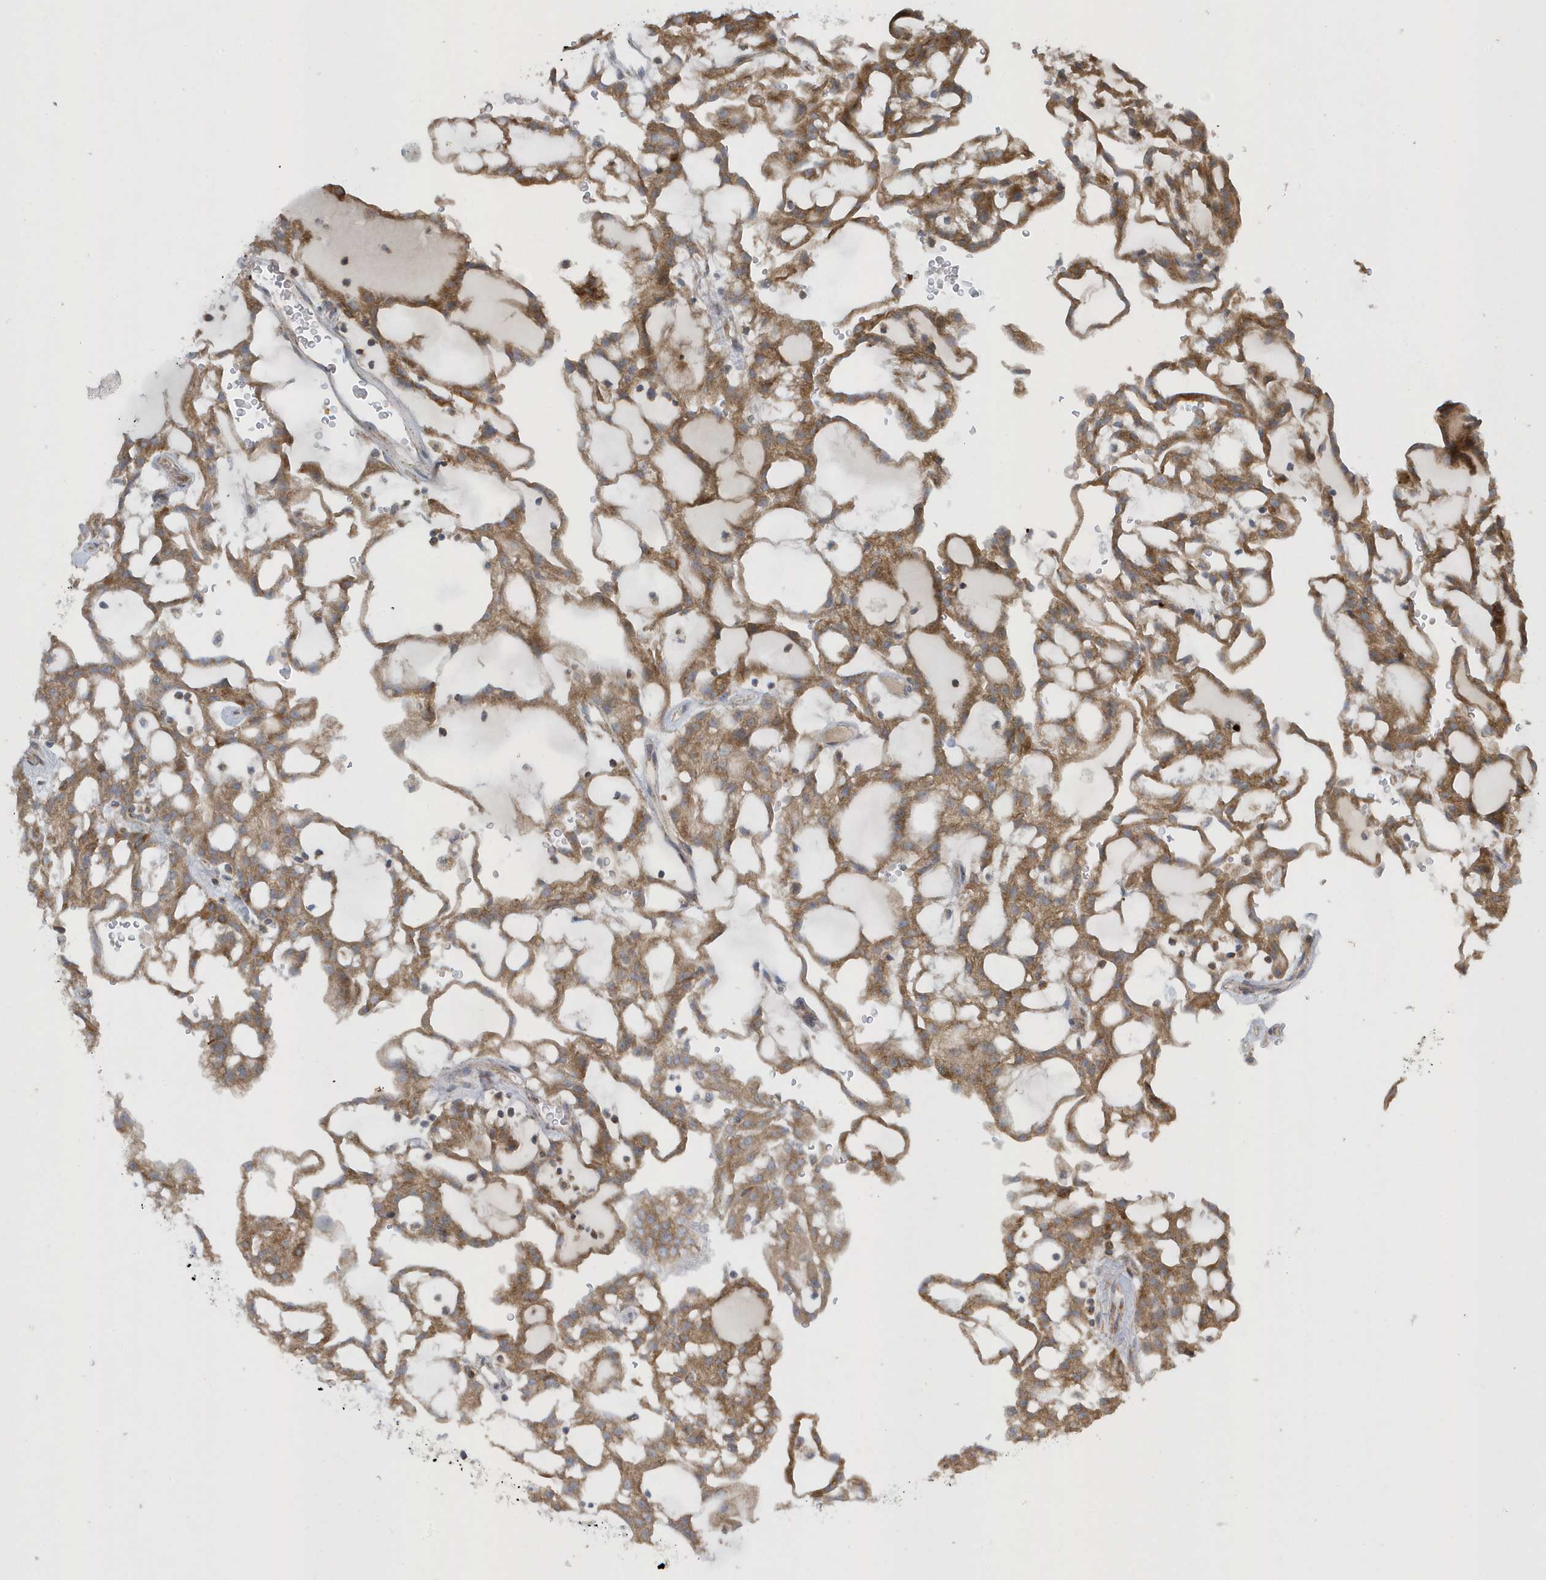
{"staining": {"intensity": "moderate", "quantity": ">75%", "location": "cytoplasmic/membranous"}, "tissue": "renal cancer", "cell_type": "Tumor cells", "image_type": "cancer", "snomed": [{"axis": "morphology", "description": "Adenocarcinoma, NOS"}, {"axis": "topography", "description": "Kidney"}], "caption": "A histopathology image of human renal adenocarcinoma stained for a protein reveals moderate cytoplasmic/membranous brown staining in tumor cells.", "gene": "SLC38A2", "patient": {"sex": "male", "age": 63}}